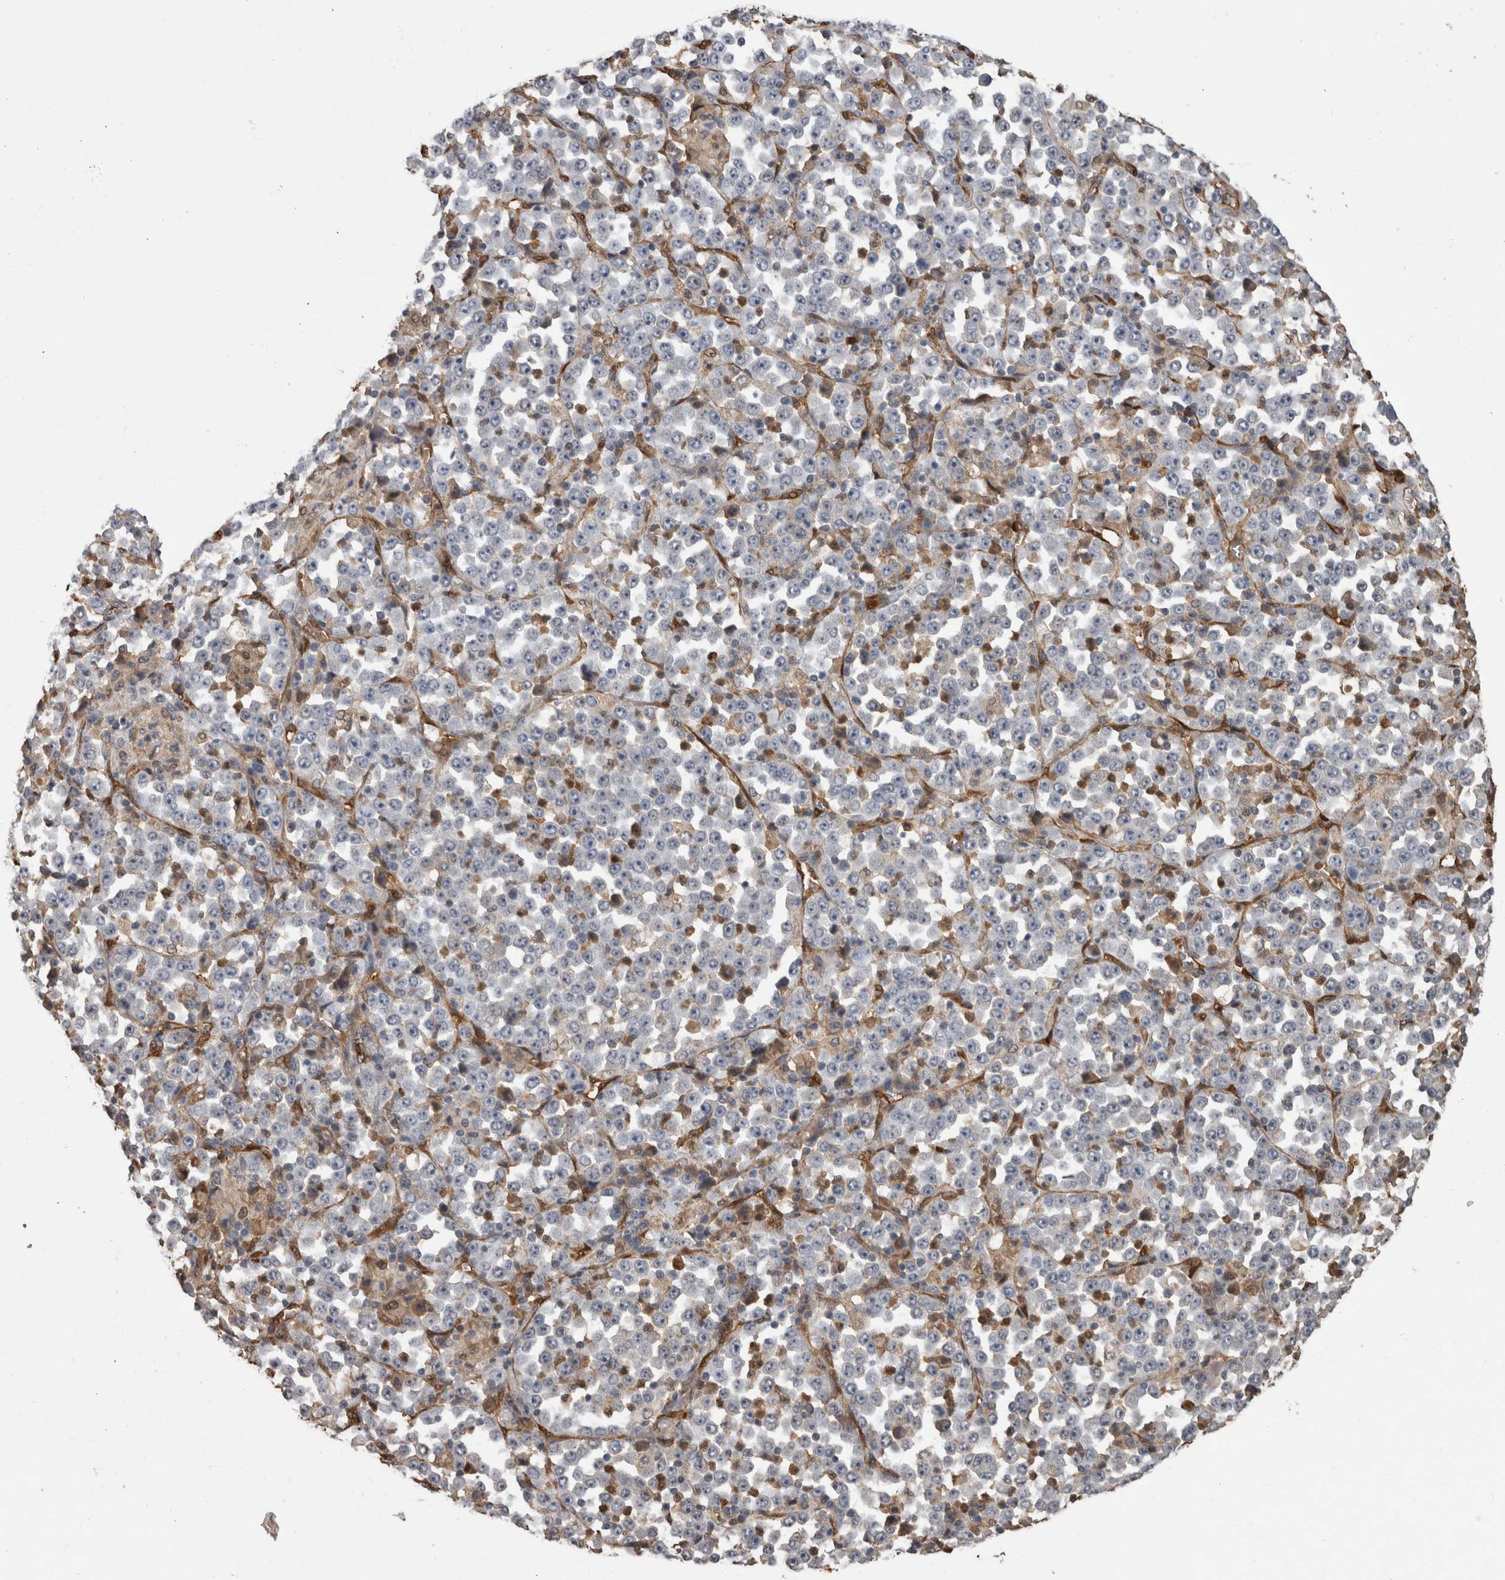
{"staining": {"intensity": "negative", "quantity": "none", "location": "none"}, "tissue": "stomach cancer", "cell_type": "Tumor cells", "image_type": "cancer", "snomed": [{"axis": "morphology", "description": "Normal tissue, NOS"}, {"axis": "morphology", "description": "Adenocarcinoma, NOS"}, {"axis": "topography", "description": "Stomach, upper"}, {"axis": "topography", "description": "Stomach"}], "caption": "DAB immunohistochemical staining of adenocarcinoma (stomach) demonstrates no significant expression in tumor cells.", "gene": "LXN", "patient": {"sex": "male", "age": 59}}